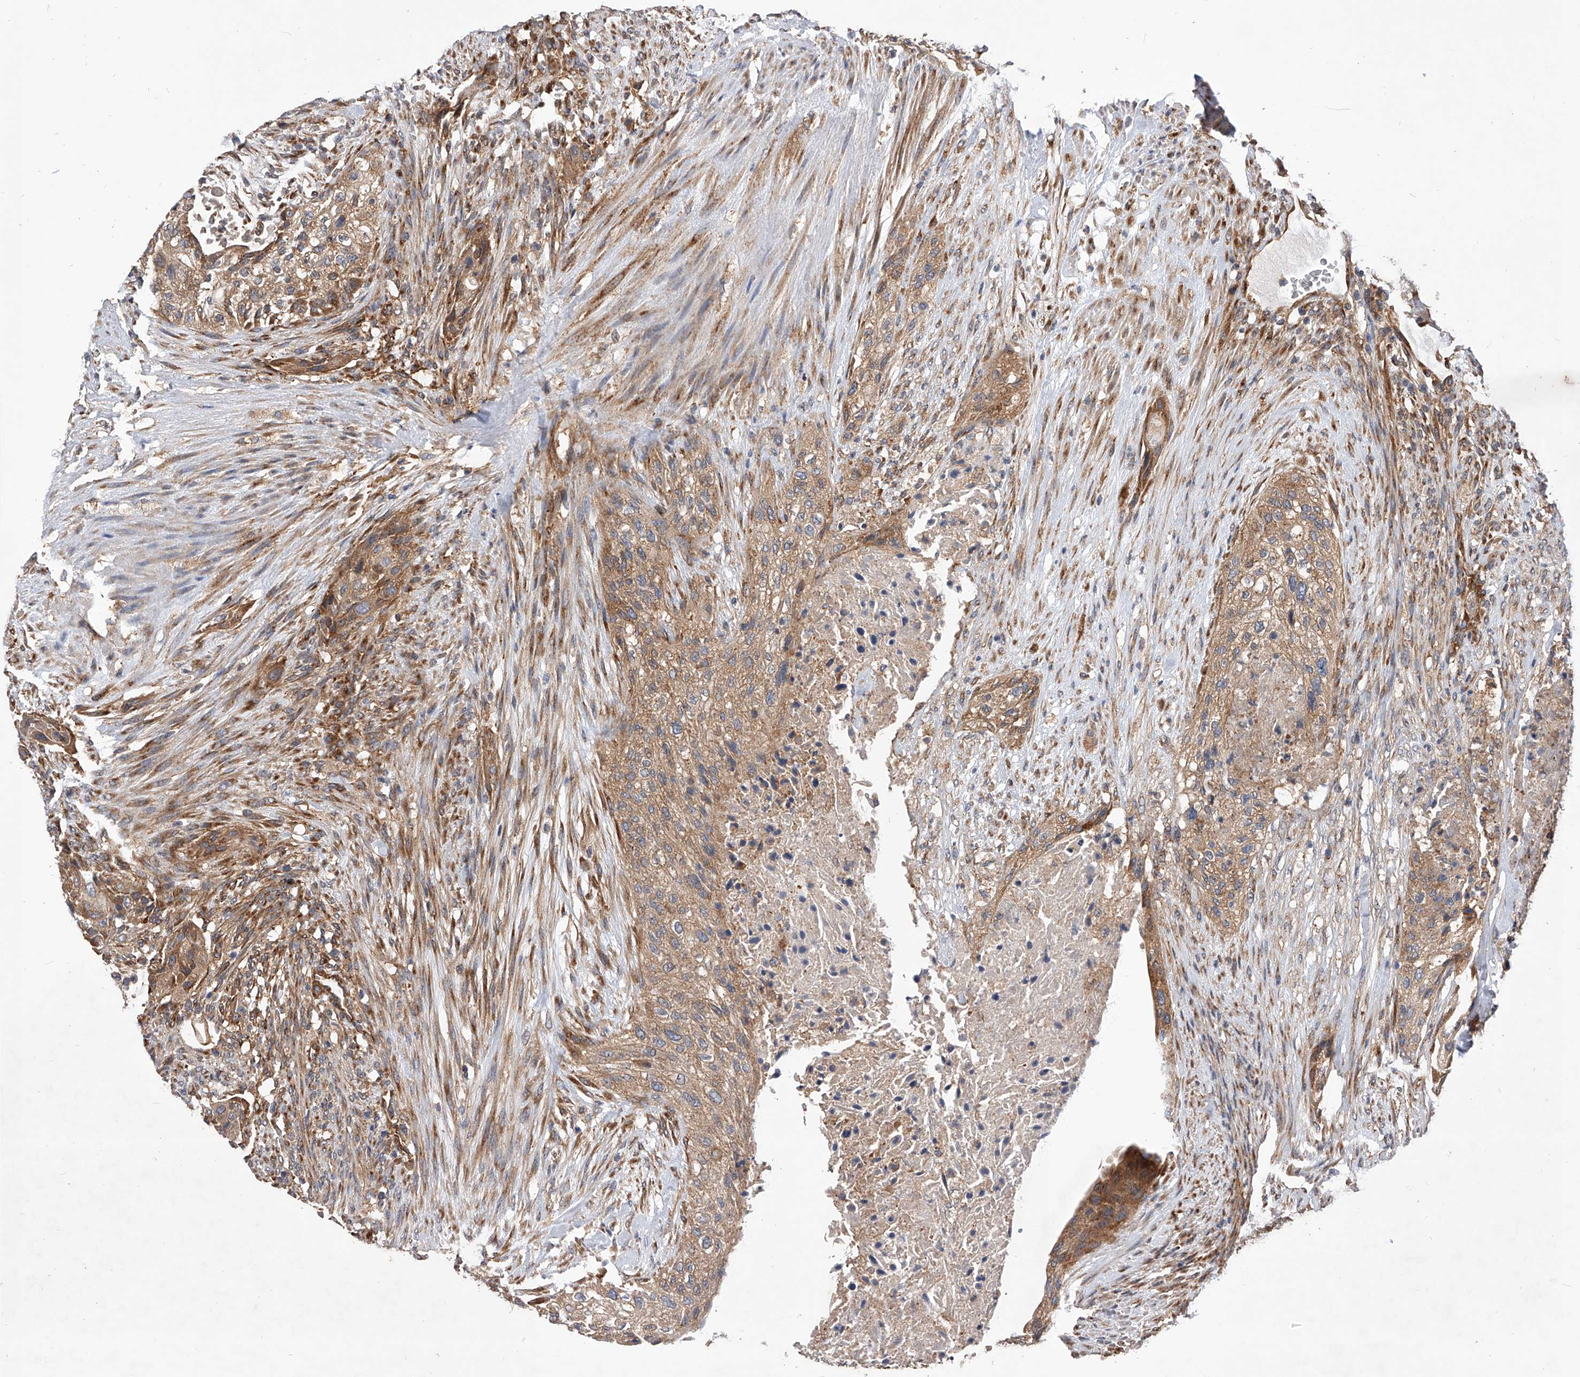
{"staining": {"intensity": "moderate", "quantity": ">75%", "location": "cytoplasmic/membranous"}, "tissue": "urothelial cancer", "cell_type": "Tumor cells", "image_type": "cancer", "snomed": [{"axis": "morphology", "description": "Urothelial carcinoma, High grade"}, {"axis": "topography", "description": "Urinary bladder"}], "caption": "High-grade urothelial carcinoma tissue exhibits moderate cytoplasmic/membranous positivity in about >75% of tumor cells, visualized by immunohistochemistry. (DAB (3,3'-diaminobenzidine) IHC with brightfield microscopy, high magnification).", "gene": "CFAP410", "patient": {"sex": "male", "age": 35}}